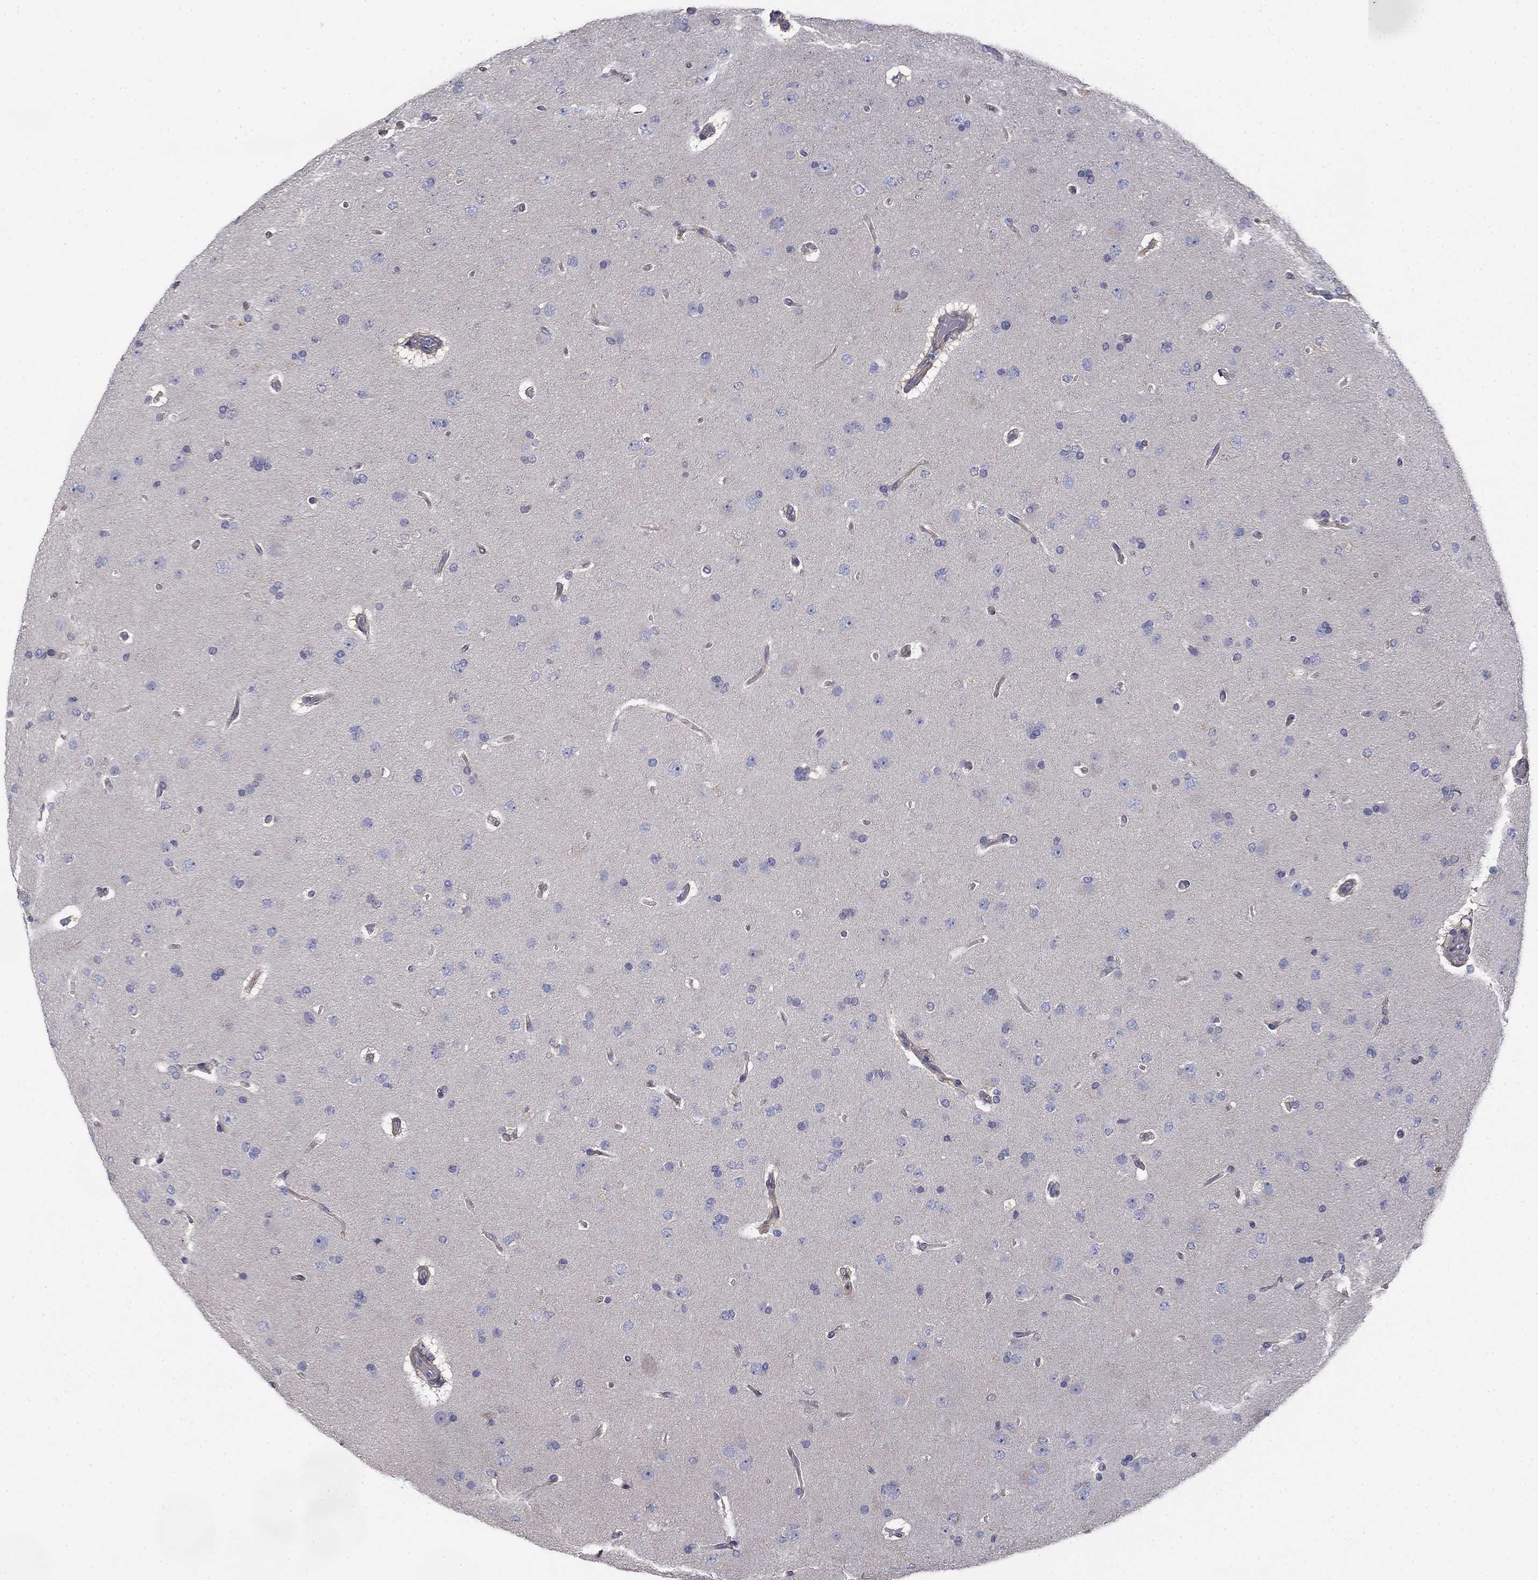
{"staining": {"intensity": "negative", "quantity": "none", "location": "none"}, "tissue": "glioma", "cell_type": "Tumor cells", "image_type": "cancer", "snomed": [{"axis": "morphology", "description": "Glioma, malignant, NOS"}, {"axis": "topography", "description": "Cerebral cortex"}], "caption": "Tumor cells are negative for protein expression in human glioma (malignant).", "gene": "GRK7", "patient": {"sex": "male", "age": 58}}